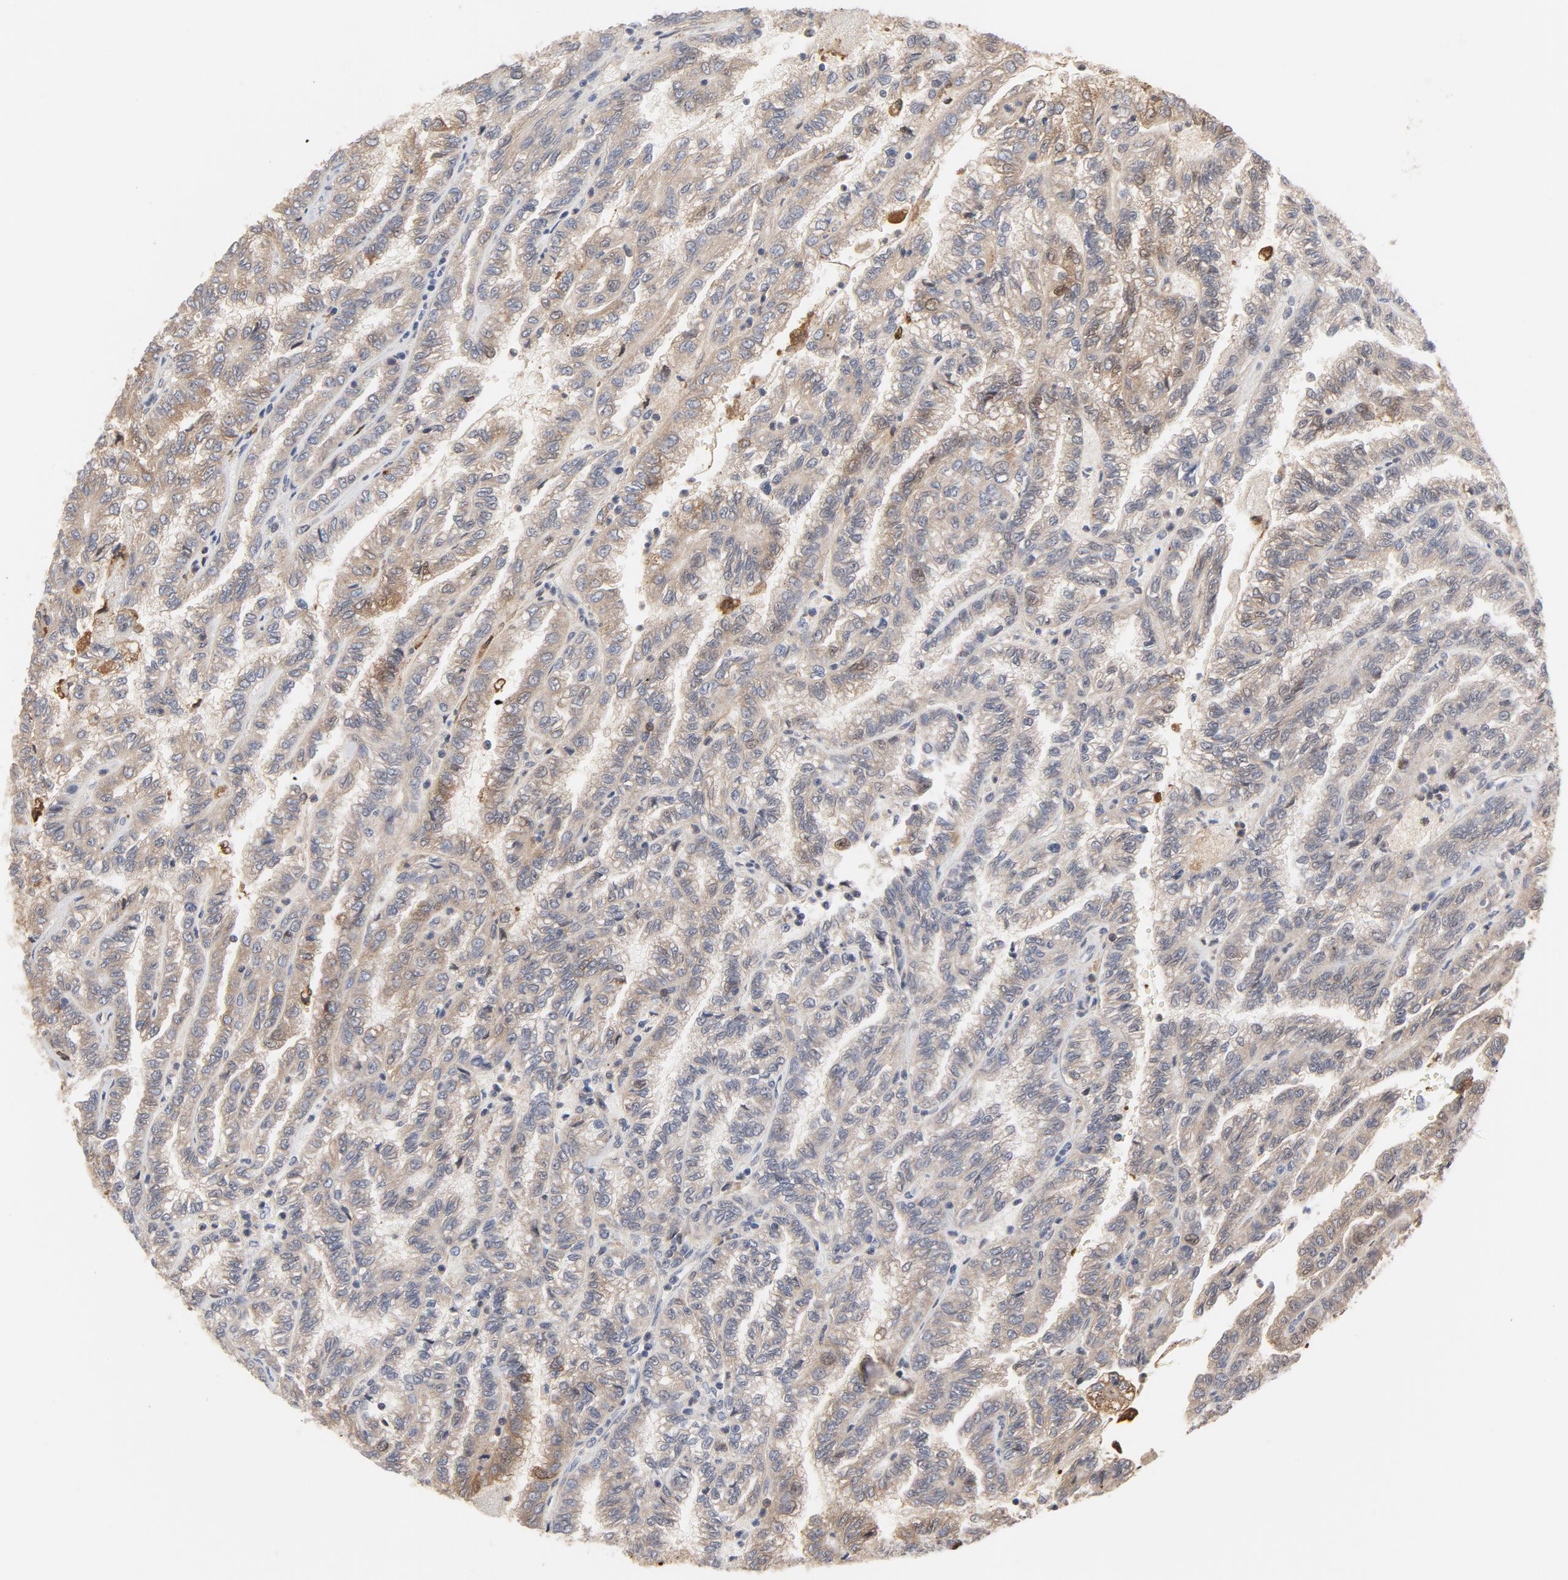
{"staining": {"intensity": "moderate", "quantity": ">75%", "location": "cytoplasmic/membranous"}, "tissue": "renal cancer", "cell_type": "Tumor cells", "image_type": "cancer", "snomed": [{"axis": "morphology", "description": "Inflammation, NOS"}, {"axis": "morphology", "description": "Adenocarcinoma, NOS"}, {"axis": "topography", "description": "Kidney"}], "caption": "Immunohistochemistry (DAB) staining of human renal cancer reveals moderate cytoplasmic/membranous protein positivity in approximately >75% of tumor cells. (Brightfield microscopy of DAB IHC at high magnification).", "gene": "RAPGEF4", "patient": {"sex": "male", "age": 68}}